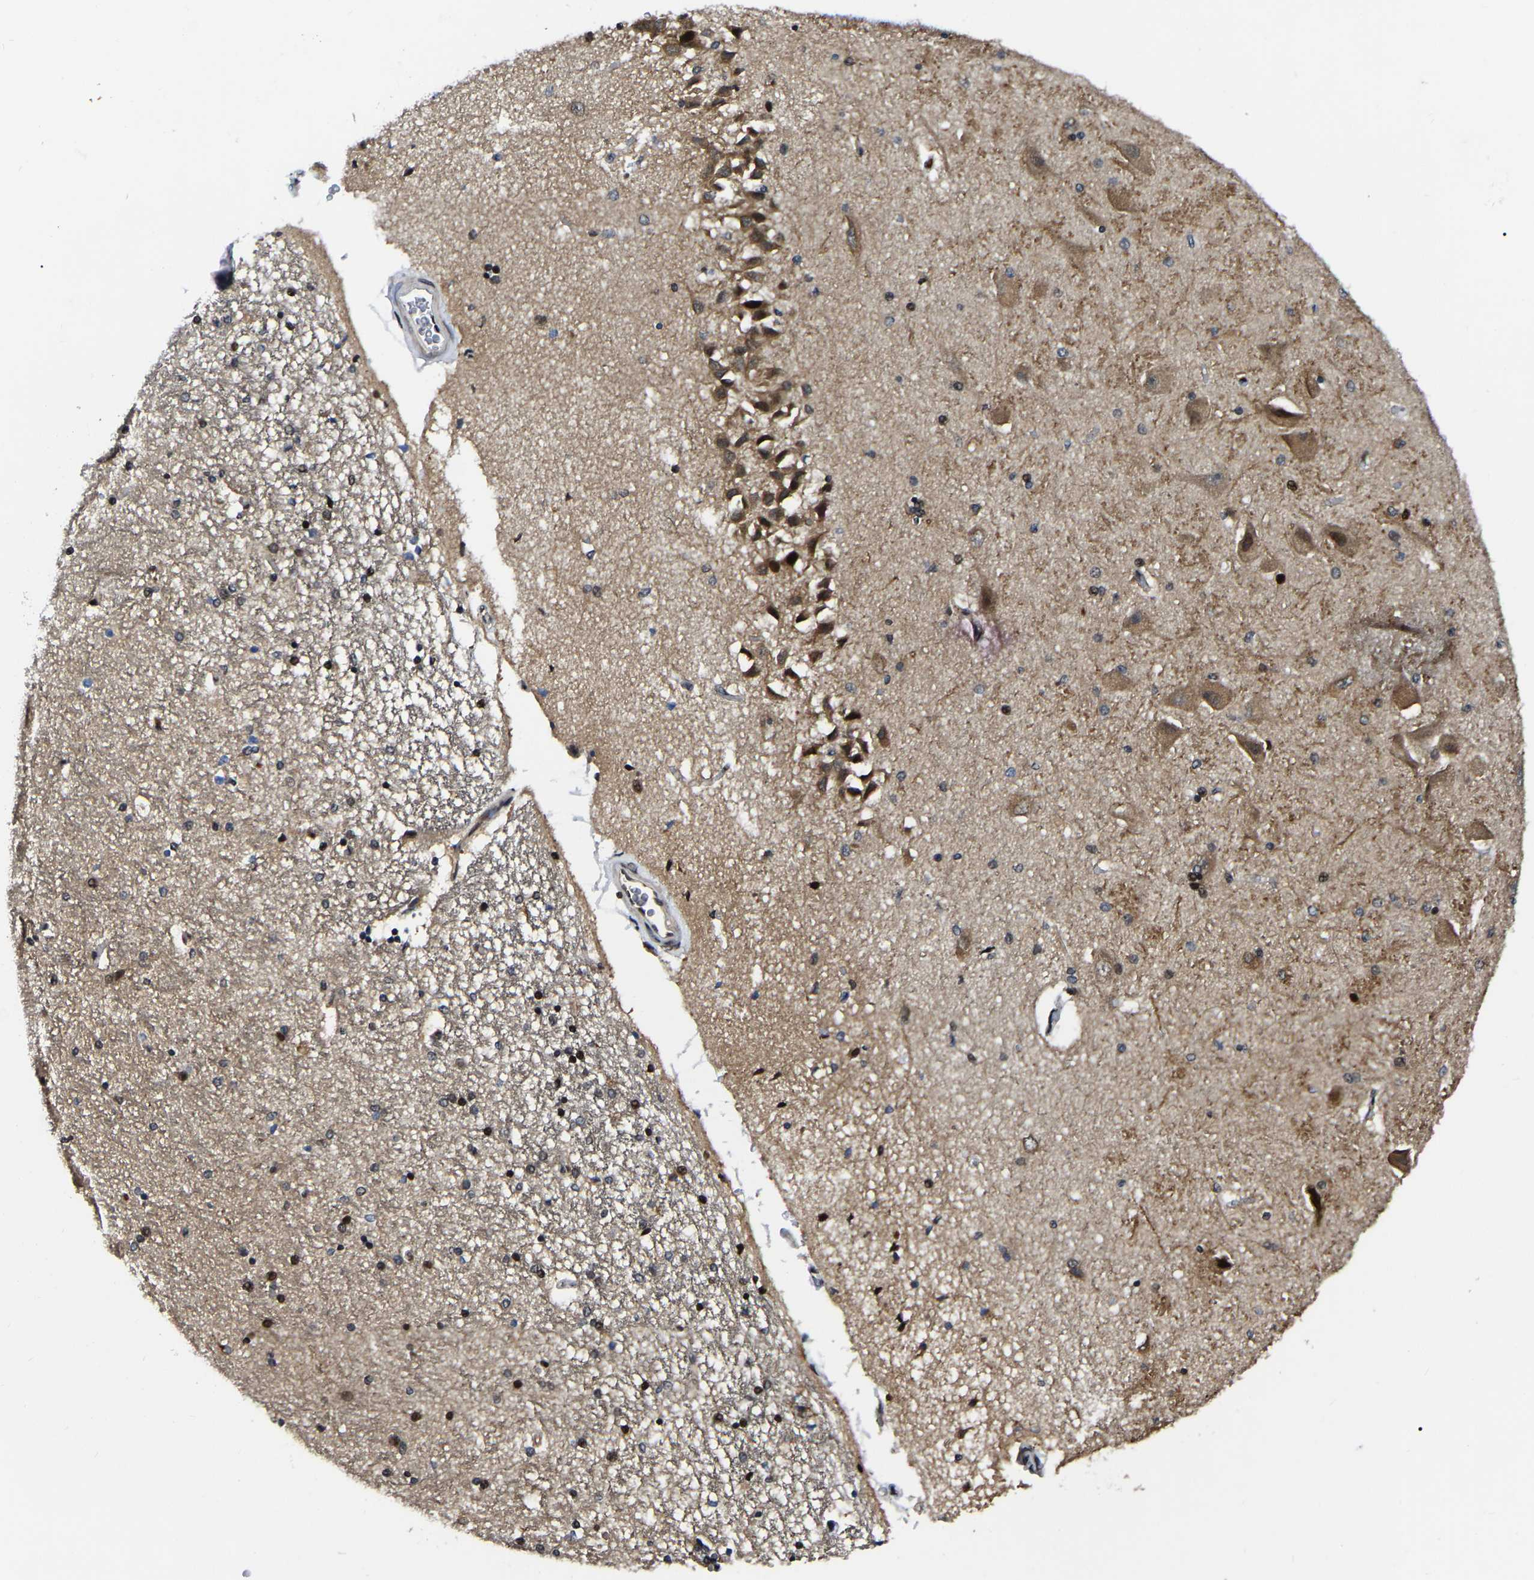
{"staining": {"intensity": "strong", "quantity": "25%-75%", "location": "nuclear"}, "tissue": "hippocampus", "cell_type": "Glial cells", "image_type": "normal", "snomed": [{"axis": "morphology", "description": "Normal tissue, NOS"}, {"axis": "topography", "description": "Hippocampus"}], "caption": "Immunohistochemical staining of normal hippocampus demonstrates 25%-75% levels of strong nuclear protein staining in approximately 25%-75% of glial cells.", "gene": "TRIM35", "patient": {"sex": "female", "age": 54}}